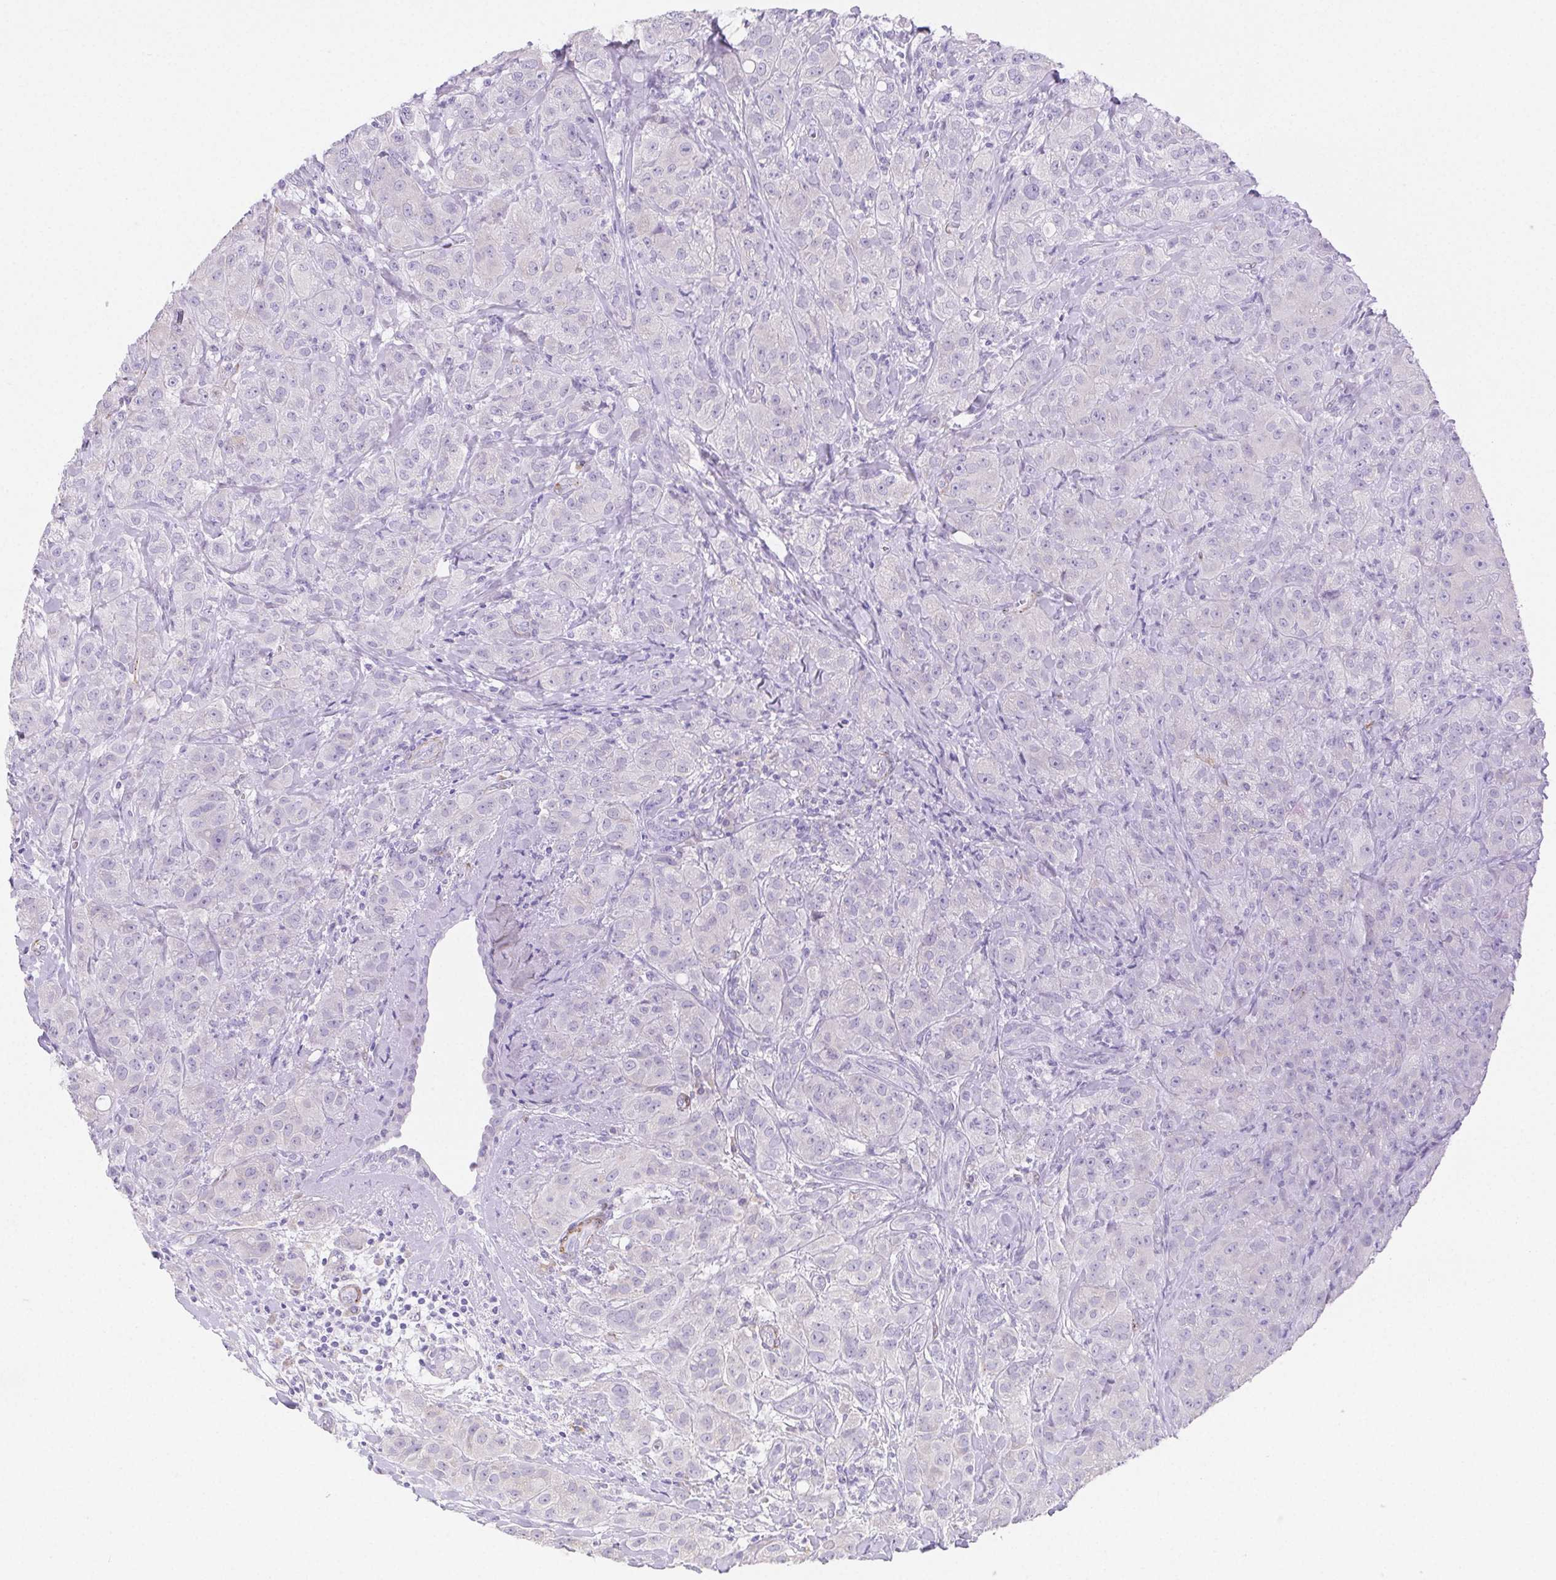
{"staining": {"intensity": "negative", "quantity": "none", "location": "none"}, "tissue": "breast cancer", "cell_type": "Tumor cells", "image_type": "cancer", "snomed": [{"axis": "morphology", "description": "Normal tissue, NOS"}, {"axis": "morphology", "description": "Duct carcinoma"}, {"axis": "topography", "description": "Breast"}], "caption": "This is an IHC image of human breast intraductal carcinoma. There is no staining in tumor cells.", "gene": "HRC", "patient": {"sex": "female", "age": 43}}